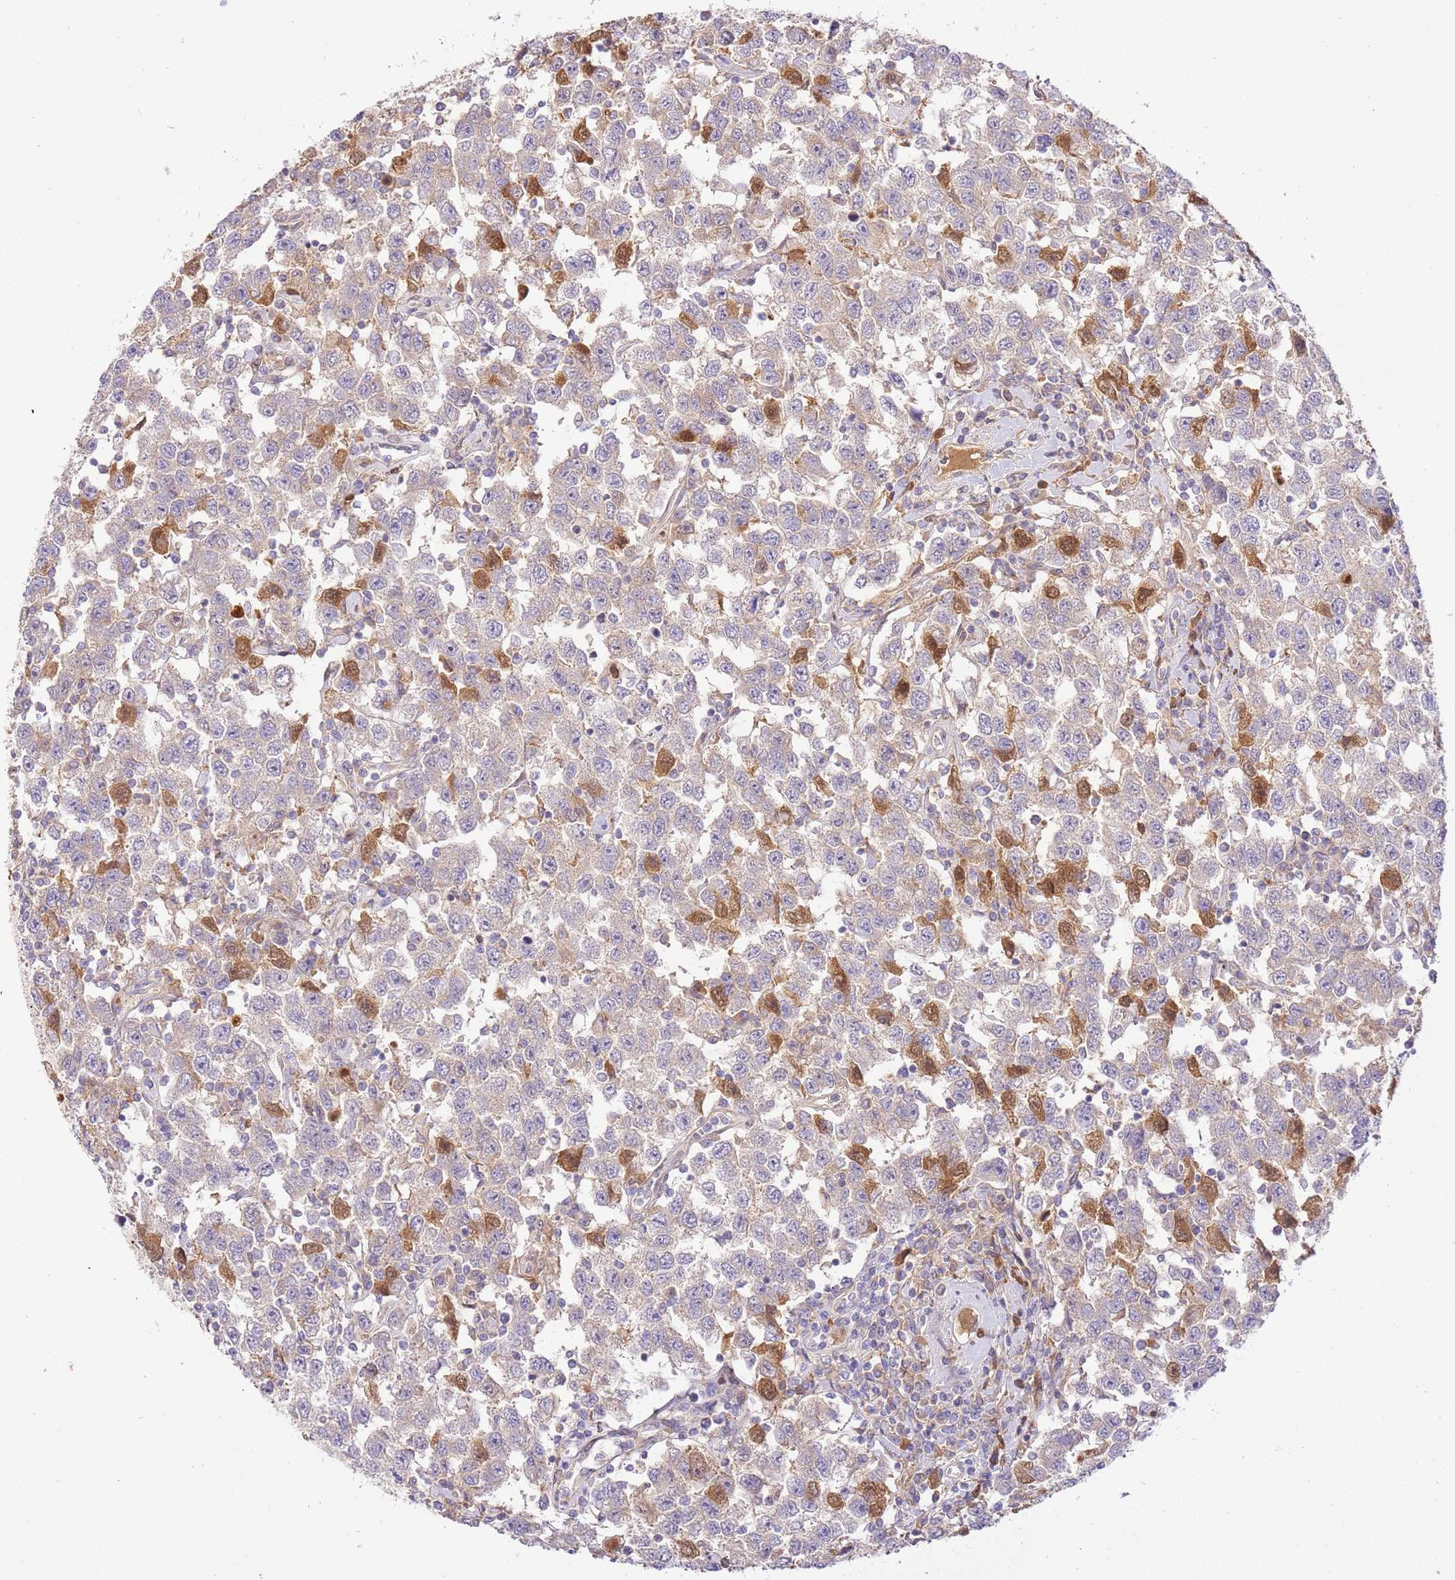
{"staining": {"intensity": "moderate", "quantity": "<25%", "location": "cytoplasmic/membranous,nuclear"}, "tissue": "testis cancer", "cell_type": "Tumor cells", "image_type": "cancer", "snomed": [{"axis": "morphology", "description": "Seminoma, NOS"}, {"axis": "topography", "description": "Testis"}], "caption": "Immunohistochemistry of human testis cancer demonstrates low levels of moderate cytoplasmic/membranous and nuclear staining in approximately <25% of tumor cells. (Brightfield microscopy of DAB IHC at high magnification).", "gene": "C8G", "patient": {"sex": "male", "age": 41}}